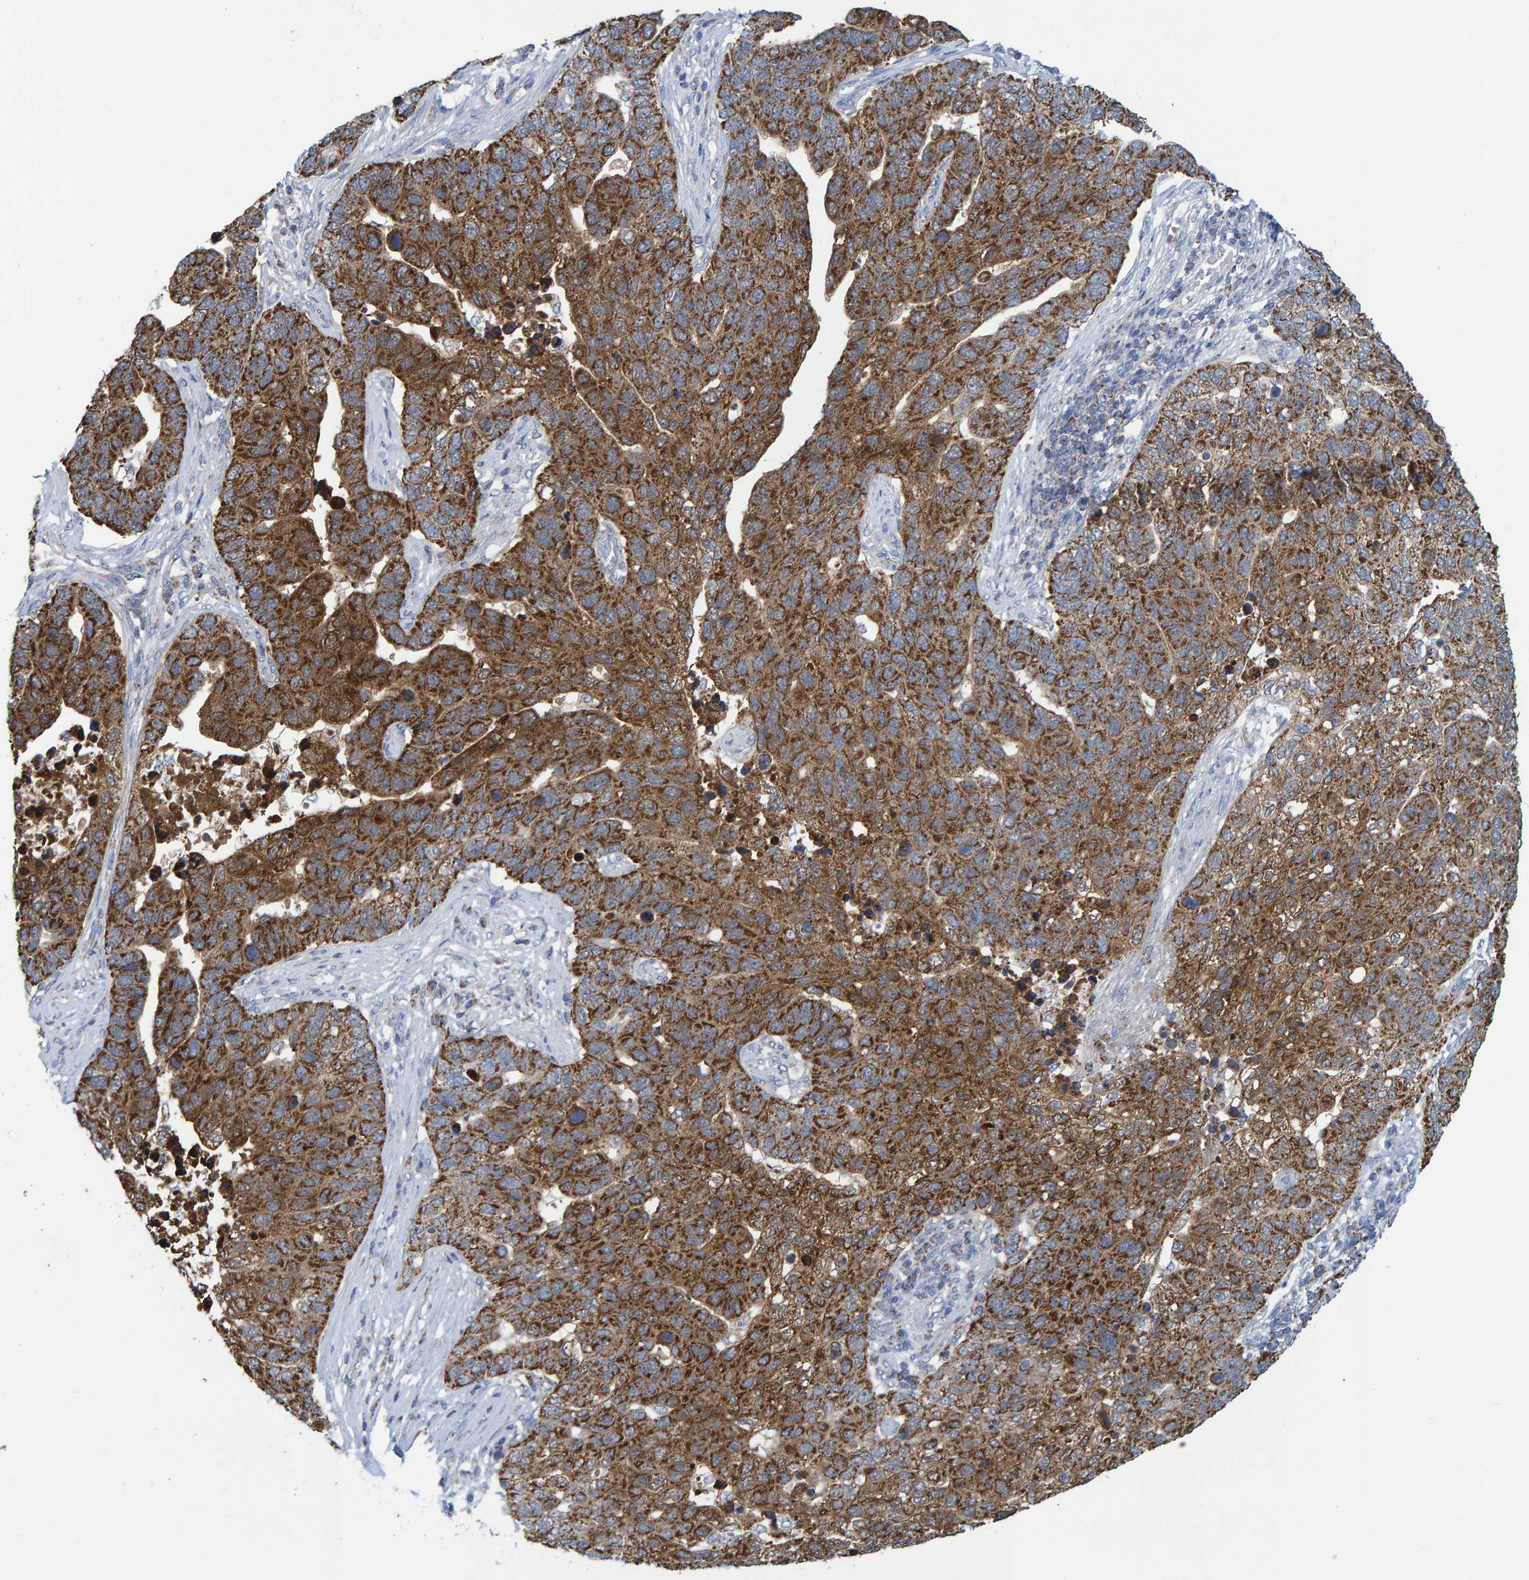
{"staining": {"intensity": "strong", "quantity": ">75%", "location": "cytoplasmic/membranous"}, "tissue": "pancreatic cancer", "cell_type": "Tumor cells", "image_type": "cancer", "snomed": [{"axis": "morphology", "description": "Adenocarcinoma, NOS"}, {"axis": "topography", "description": "Pancreas"}], "caption": "An image of human pancreatic cancer (adenocarcinoma) stained for a protein demonstrates strong cytoplasmic/membranous brown staining in tumor cells. Ihc stains the protein in brown and the nuclei are stained blue.", "gene": "MRPS7", "patient": {"sex": "female", "age": 61}}